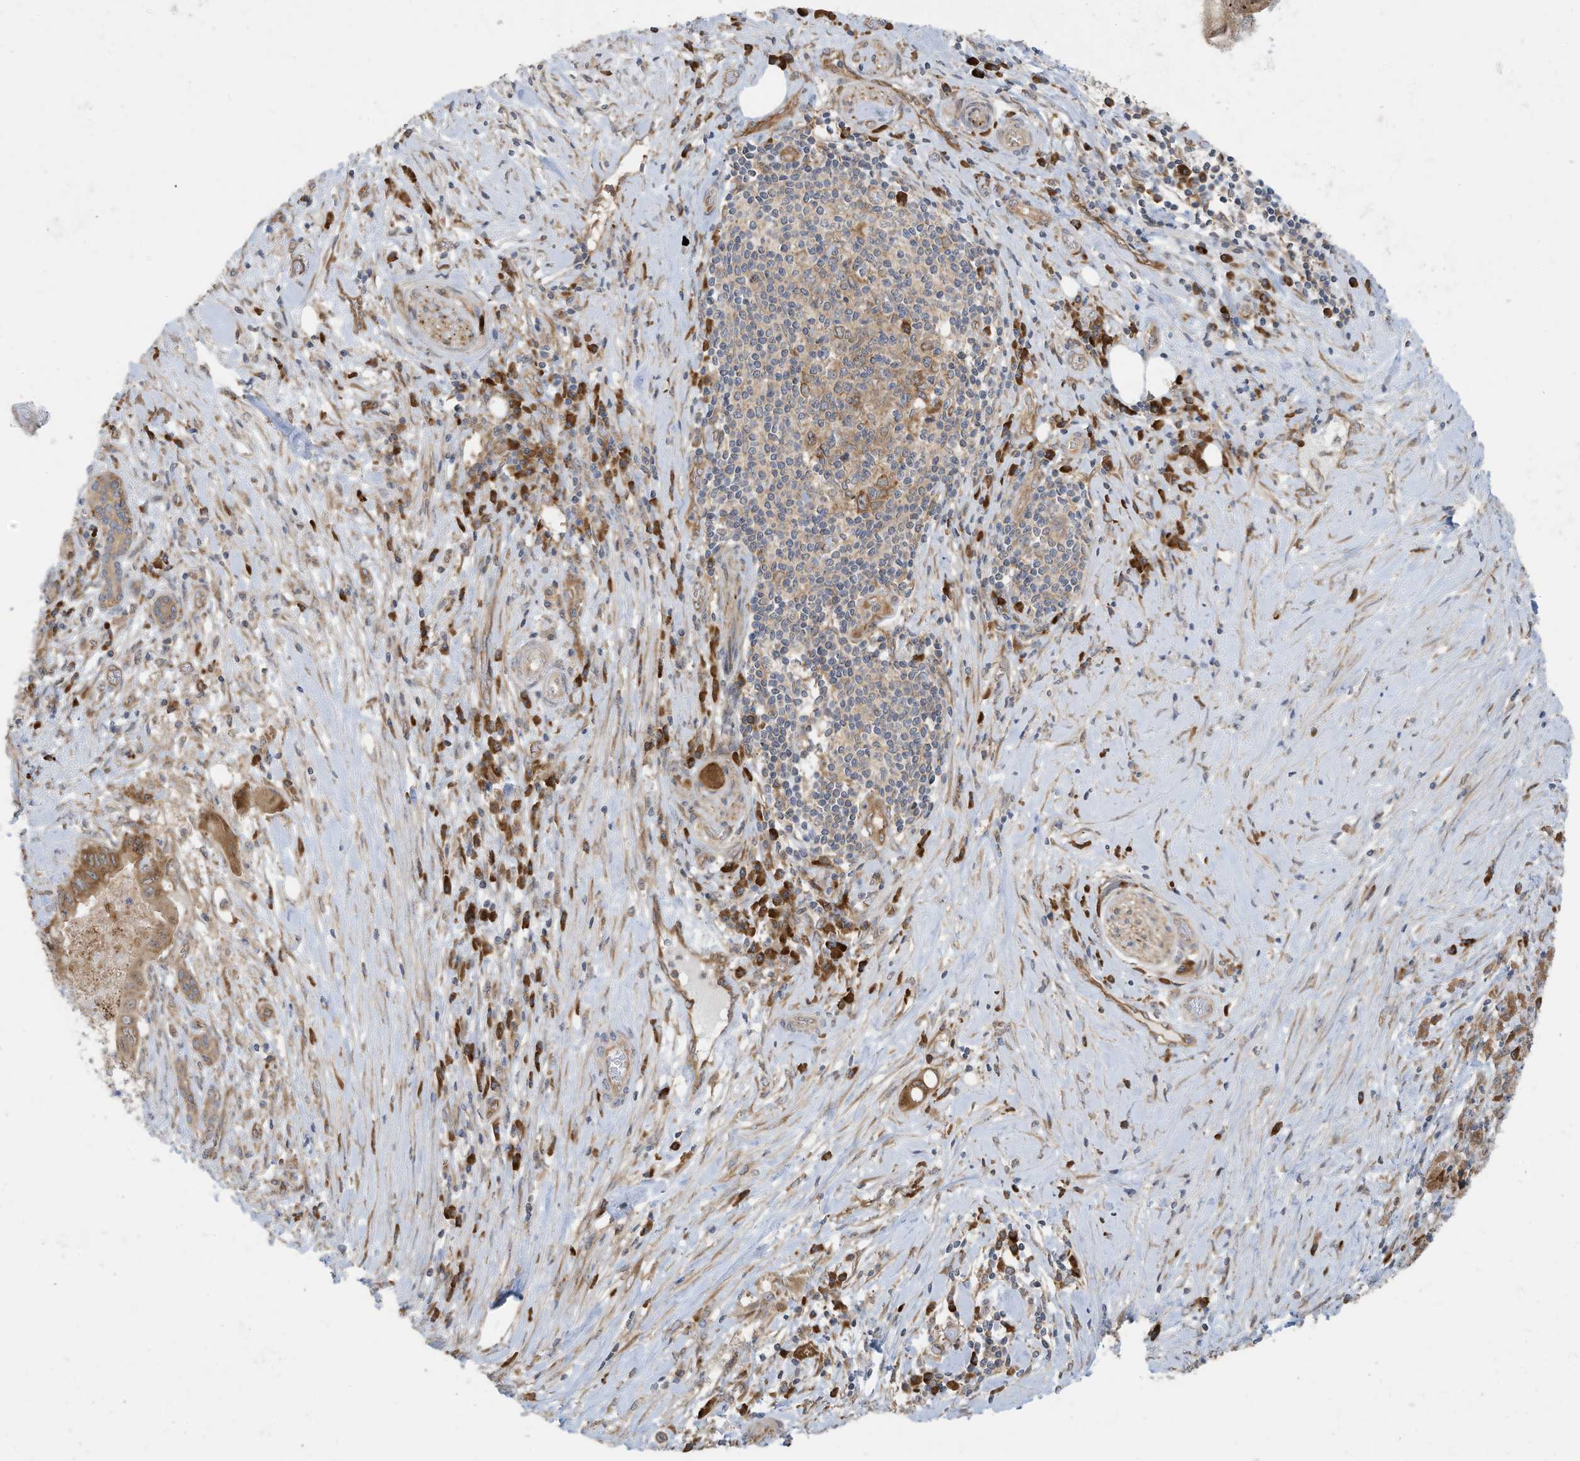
{"staining": {"intensity": "moderate", "quantity": "25%-75%", "location": "cytoplasmic/membranous"}, "tissue": "pancreatic cancer", "cell_type": "Tumor cells", "image_type": "cancer", "snomed": [{"axis": "morphology", "description": "Adenocarcinoma, NOS"}, {"axis": "topography", "description": "Pancreas"}], "caption": "Adenocarcinoma (pancreatic) was stained to show a protein in brown. There is medium levels of moderate cytoplasmic/membranous positivity in approximately 25%-75% of tumor cells.", "gene": "USE1", "patient": {"sex": "female", "age": 73}}